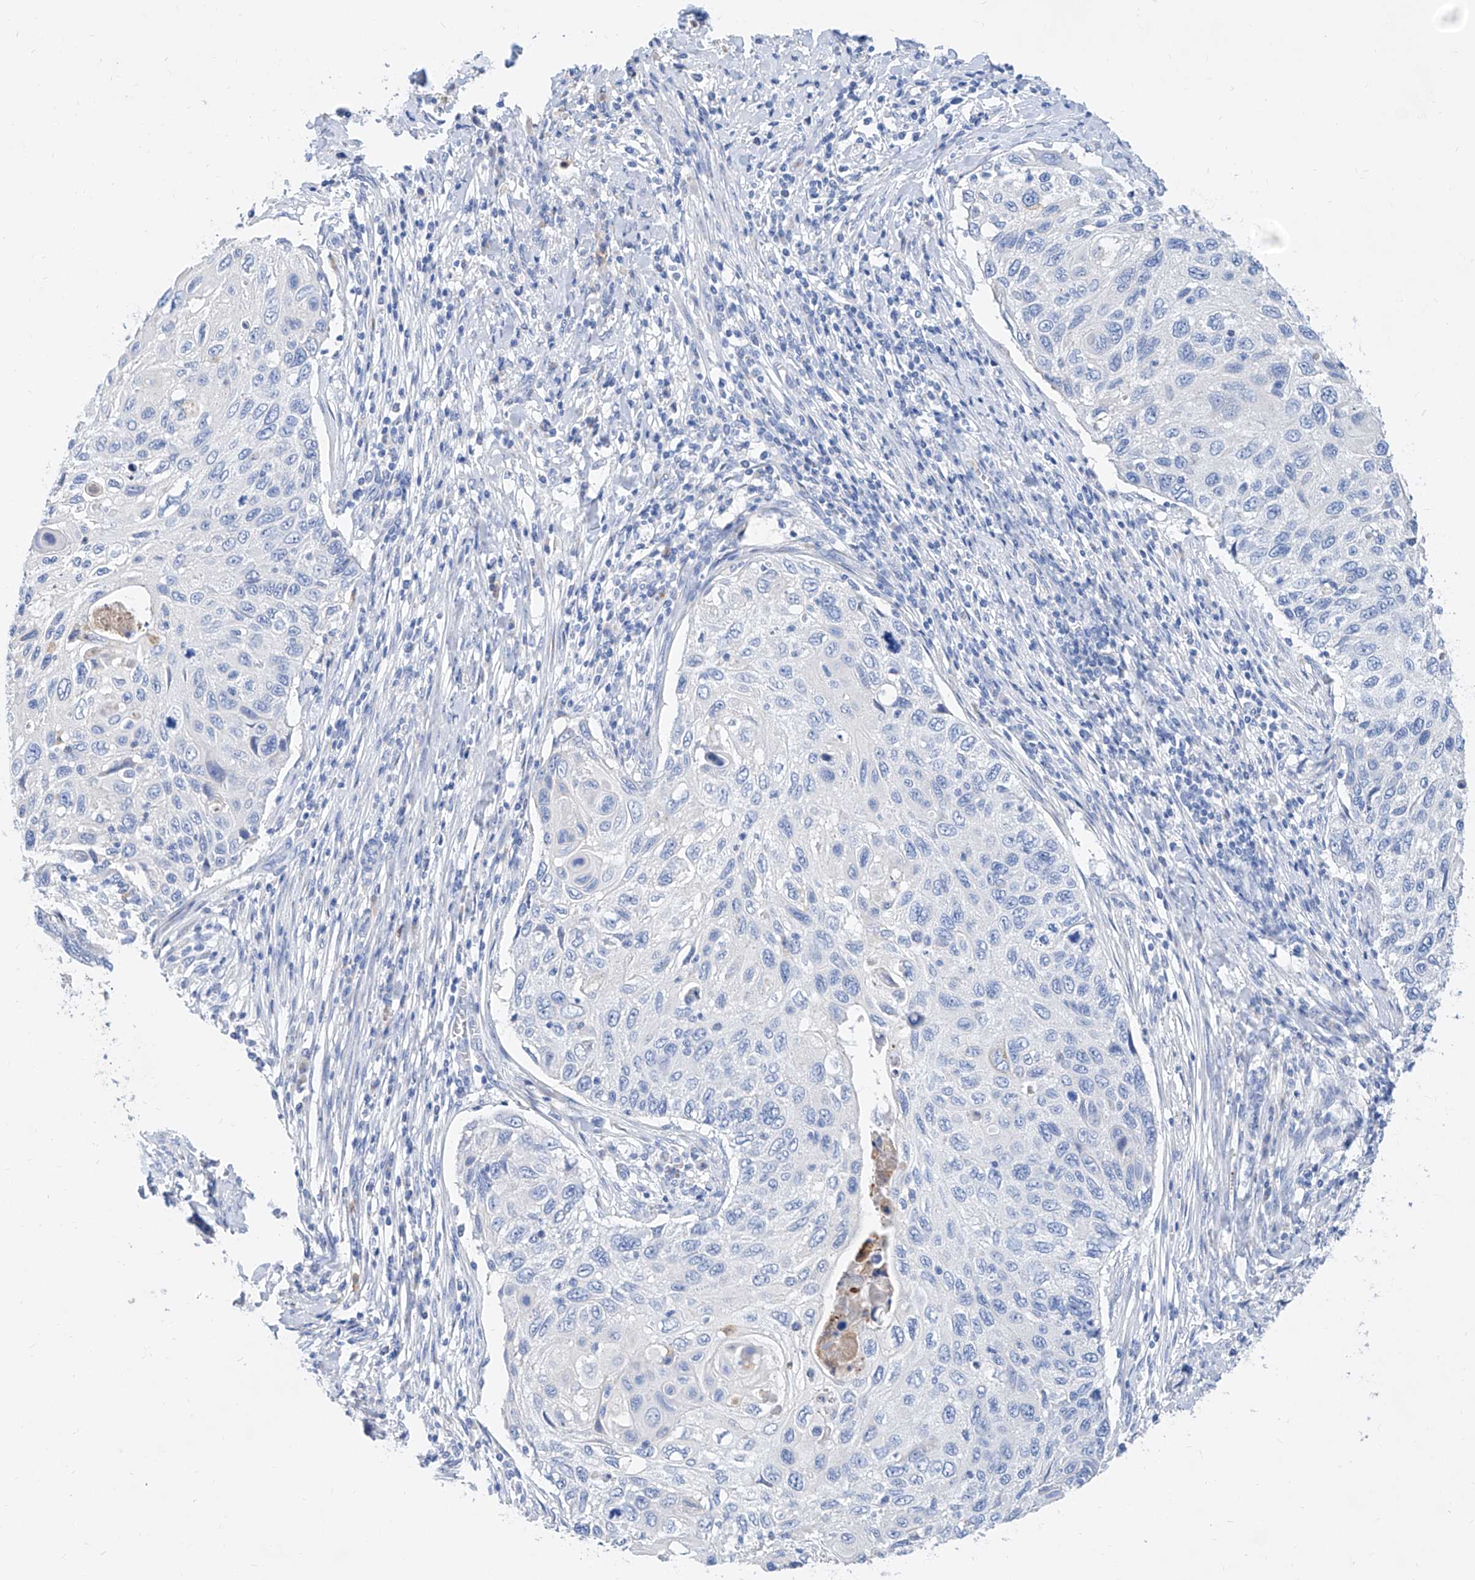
{"staining": {"intensity": "negative", "quantity": "none", "location": "none"}, "tissue": "cervical cancer", "cell_type": "Tumor cells", "image_type": "cancer", "snomed": [{"axis": "morphology", "description": "Squamous cell carcinoma, NOS"}, {"axis": "topography", "description": "Cervix"}], "caption": "Immunohistochemistry histopathology image of cervical squamous cell carcinoma stained for a protein (brown), which shows no staining in tumor cells.", "gene": "SLC25A29", "patient": {"sex": "female", "age": 70}}